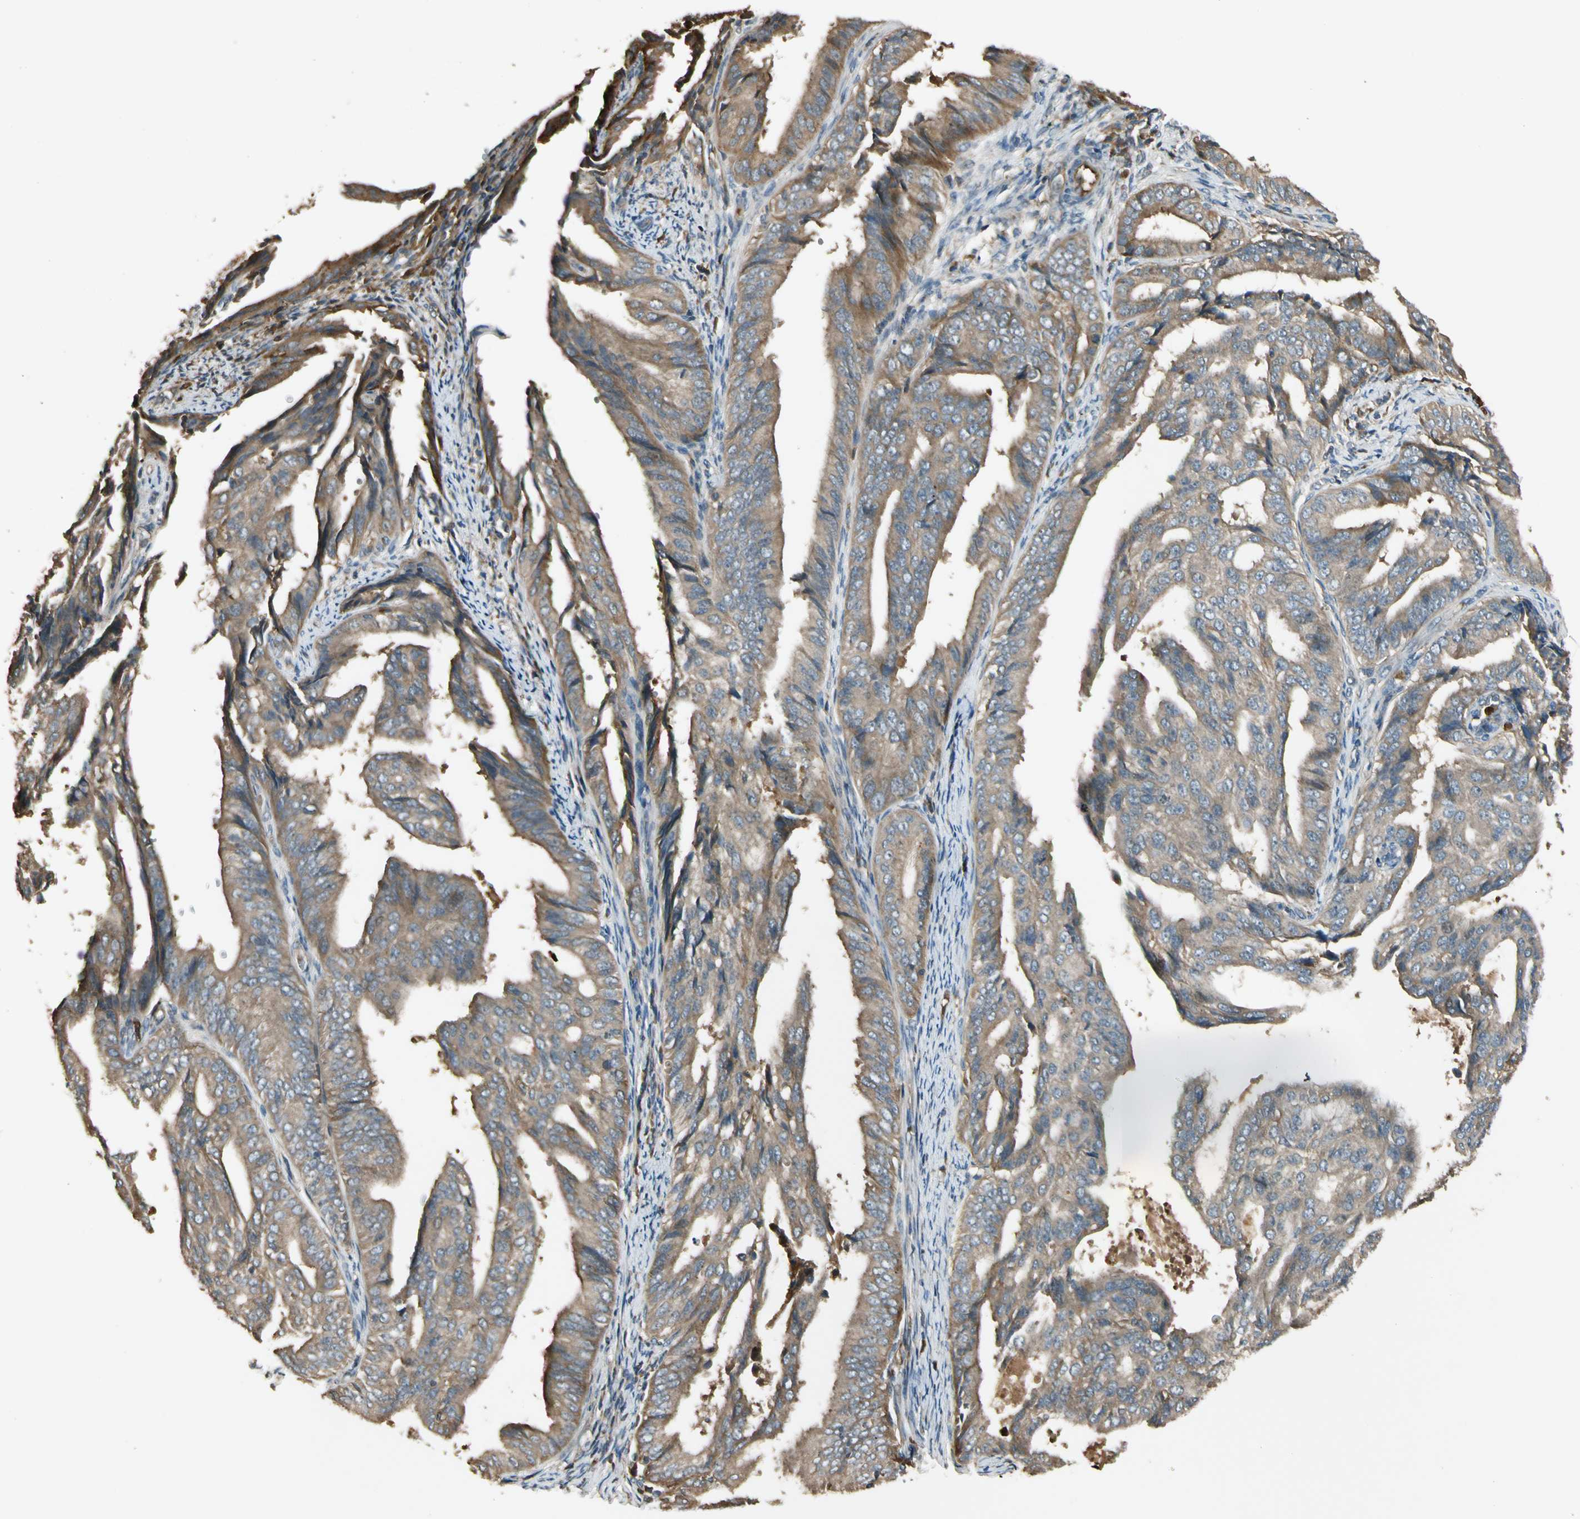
{"staining": {"intensity": "moderate", "quantity": ">75%", "location": "cytoplasmic/membranous"}, "tissue": "endometrial cancer", "cell_type": "Tumor cells", "image_type": "cancer", "snomed": [{"axis": "morphology", "description": "Adenocarcinoma, NOS"}, {"axis": "topography", "description": "Endometrium"}], "caption": "Human endometrial cancer (adenocarcinoma) stained for a protein (brown) shows moderate cytoplasmic/membranous positive staining in approximately >75% of tumor cells.", "gene": "STX11", "patient": {"sex": "female", "age": 58}}